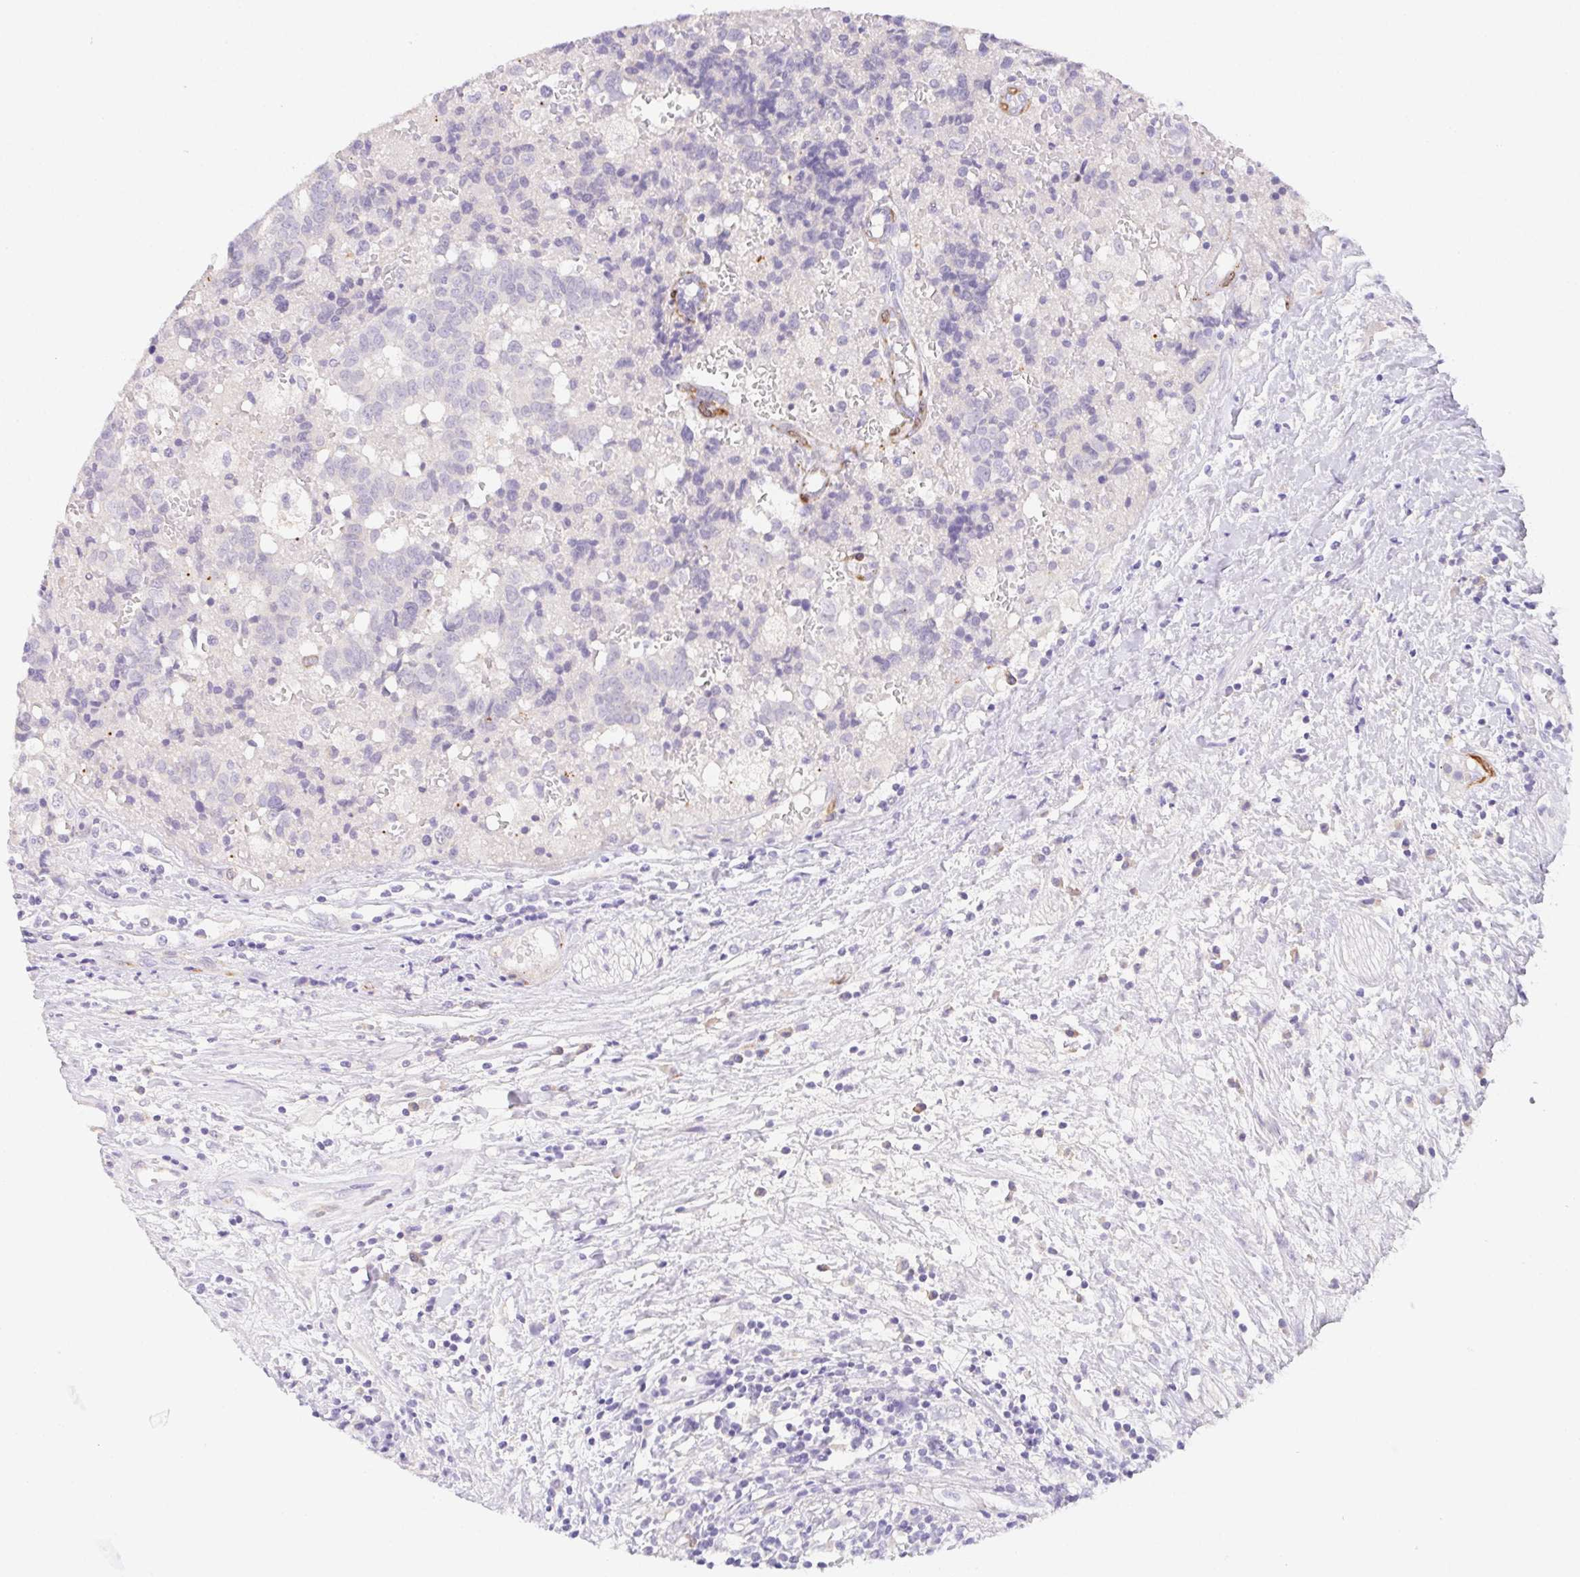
{"staining": {"intensity": "negative", "quantity": "none", "location": "none"}, "tissue": "prostate cancer", "cell_type": "Tumor cells", "image_type": "cancer", "snomed": [{"axis": "morphology", "description": "Adenocarcinoma, High grade"}, {"axis": "topography", "description": "Prostate and seminal vesicle, NOS"}], "caption": "Protein analysis of adenocarcinoma (high-grade) (prostate) reveals no significant expression in tumor cells.", "gene": "HRC", "patient": {"sex": "male", "age": 60}}